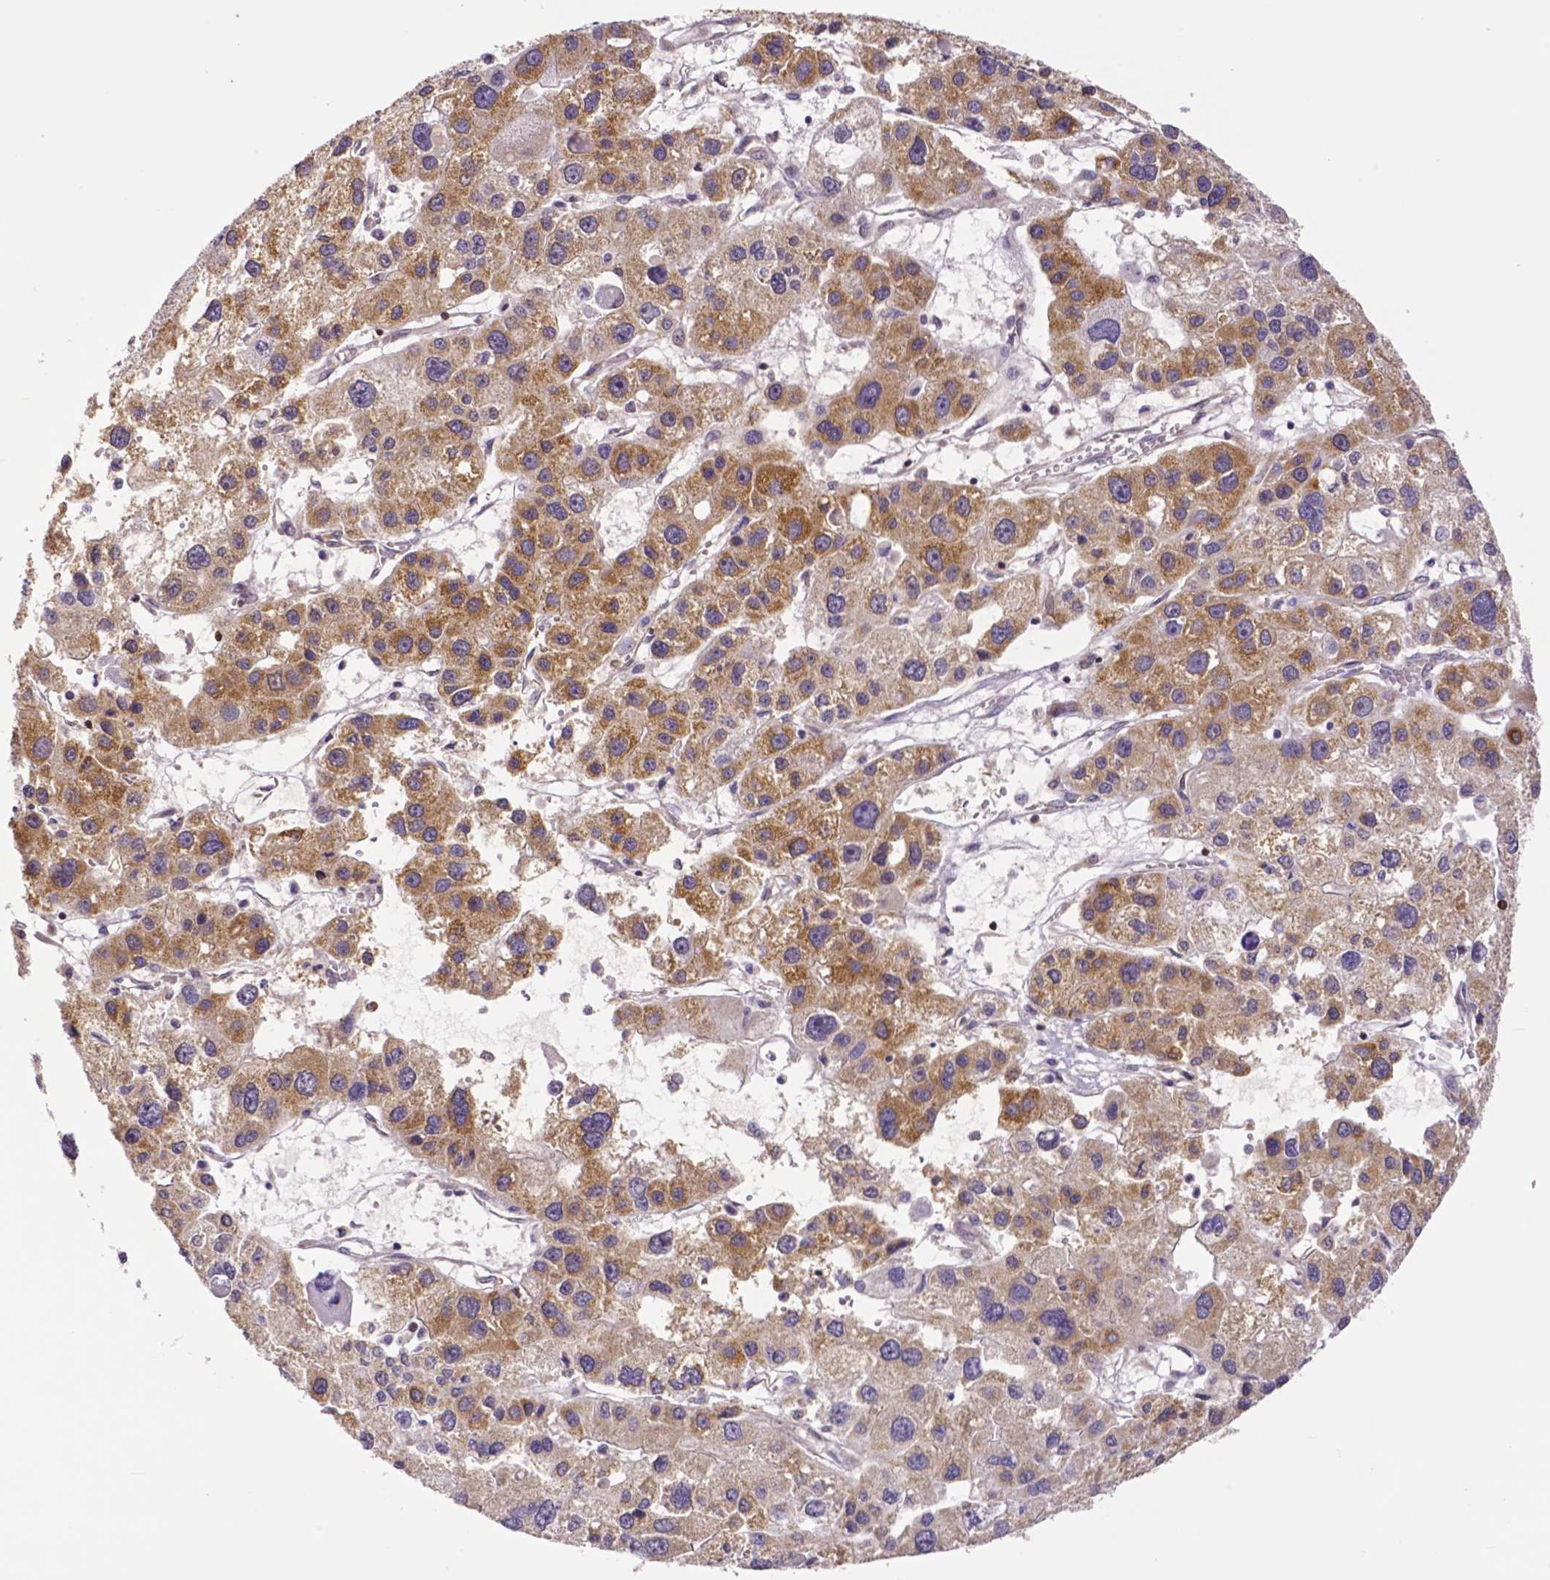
{"staining": {"intensity": "moderate", "quantity": ">75%", "location": "cytoplasmic/membranous"}, "tissue": "liver cancer", "cell_type": "Tumor cells", "image_type": "cancer", "snomed": [{"axis": "morphology", "description": "Carcinoma, Hepatocellular, NOS"}, {"axis": "topography", "description": "Liver"}], "caption": "Protein expression analysis of liver cancer displays moderate cytoplasmic/membranous expression in approximately >75% of tumor cells.", "gene": "MCL1", "patient": {"sex": "male", "age": 73}}